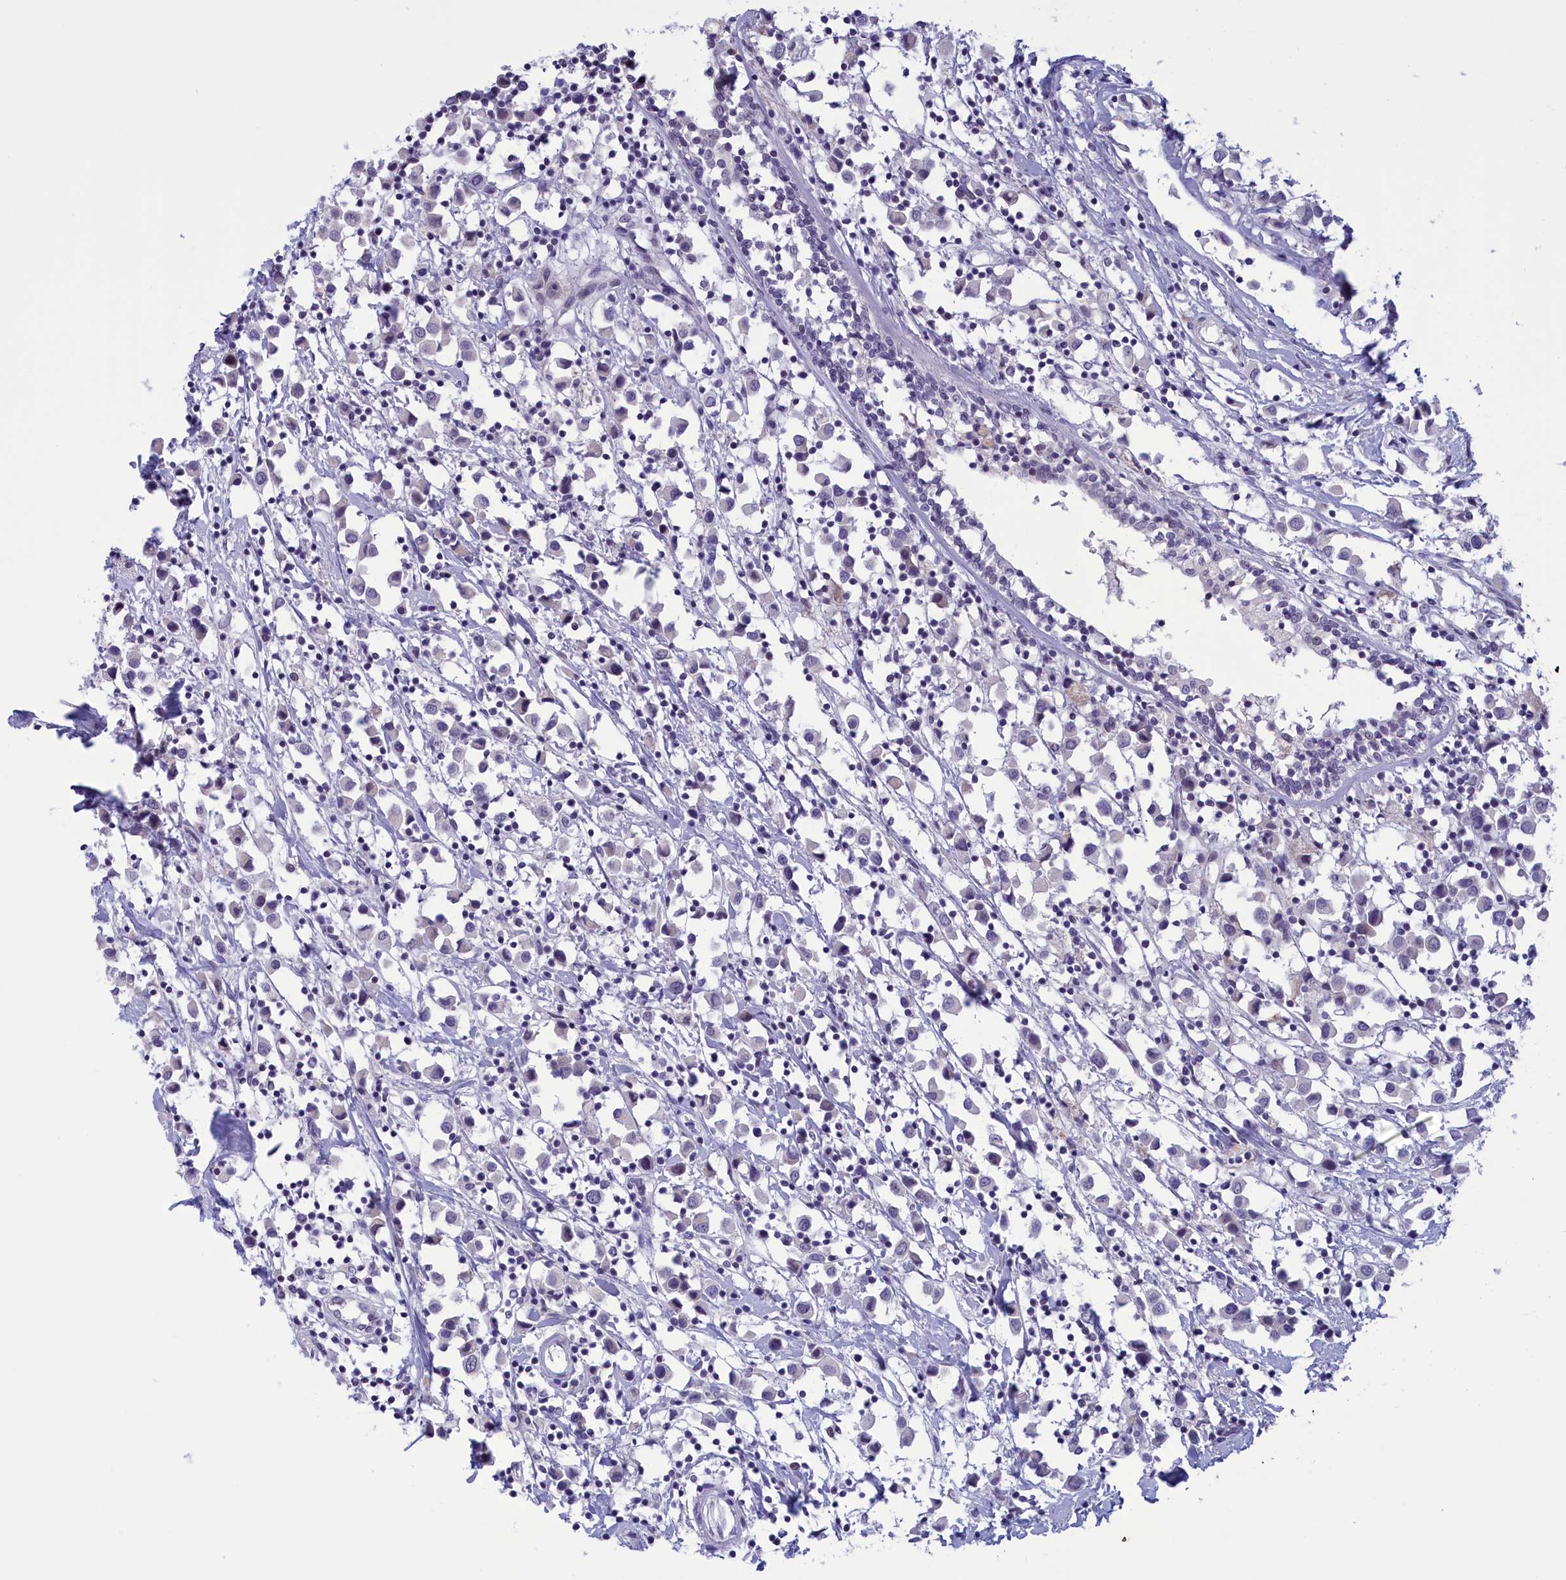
{"staining": {"intensity": "negative", "quantity": "none", "location": "none"}, "tissue": "breast cancer", "cell_type": "Tumor cells", "image_type": "cancer", "snomed": [{"axis": "morphology", "description": "Duct carcinoma"}, {"axis": "topography", "description": "Breast"}], "caption": "IHC photomicrograph of neoplastic tissue: breast cancer stained with DAB reveals no significant protein staining in tumor cells.", "gene": "ELOA2", "patient": {"sex": "female", "age": 61}}